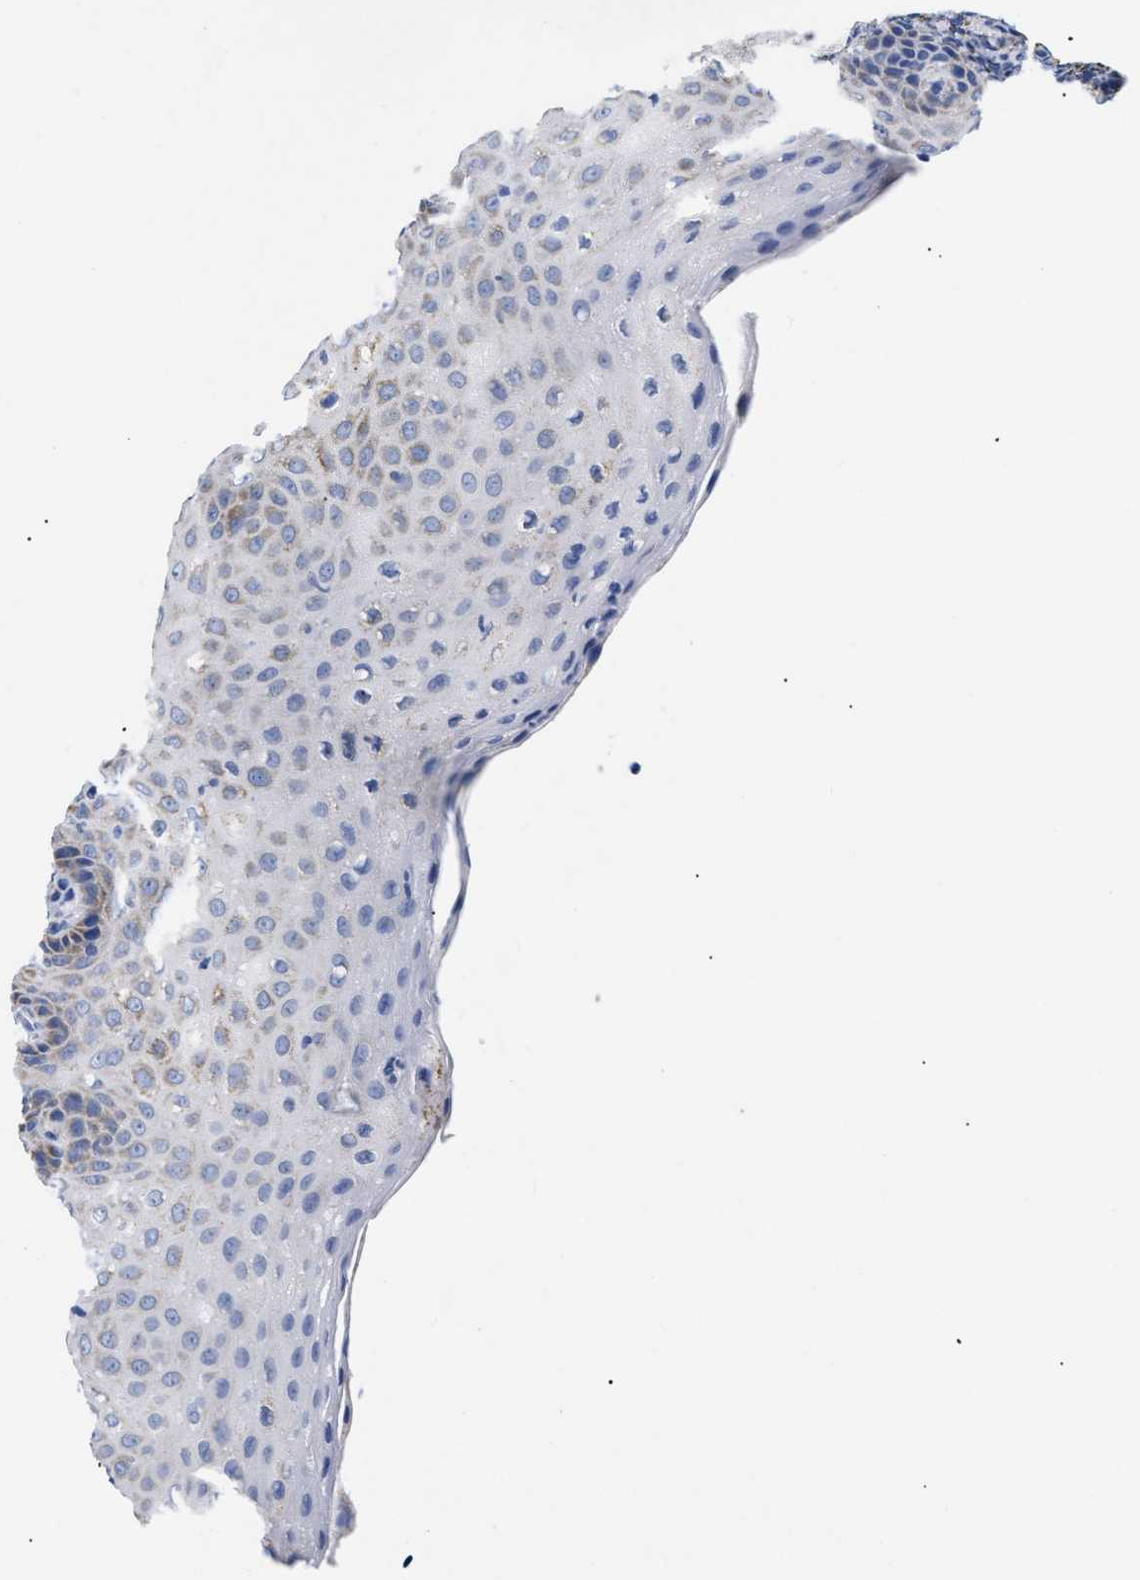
{"staining": {"intensity": "negative", "quantity": "none", "location": "none"}, "tissue": "tonsil", "cell_type": "Germinal center cells", "image_type": "normal", "snomed": [{"axis": "morphology", "description": "Normal tissue, NOS"}, {"axis": "topography", "description": "Tonsil"}], "caption": "High power microscopy image of an immunohistochemistry photomicrograph of benign tonsil, revealing no significant staining in germinal center cells.", "gene": "GPR149", "patient": {"sex": "male", "age": 37}}